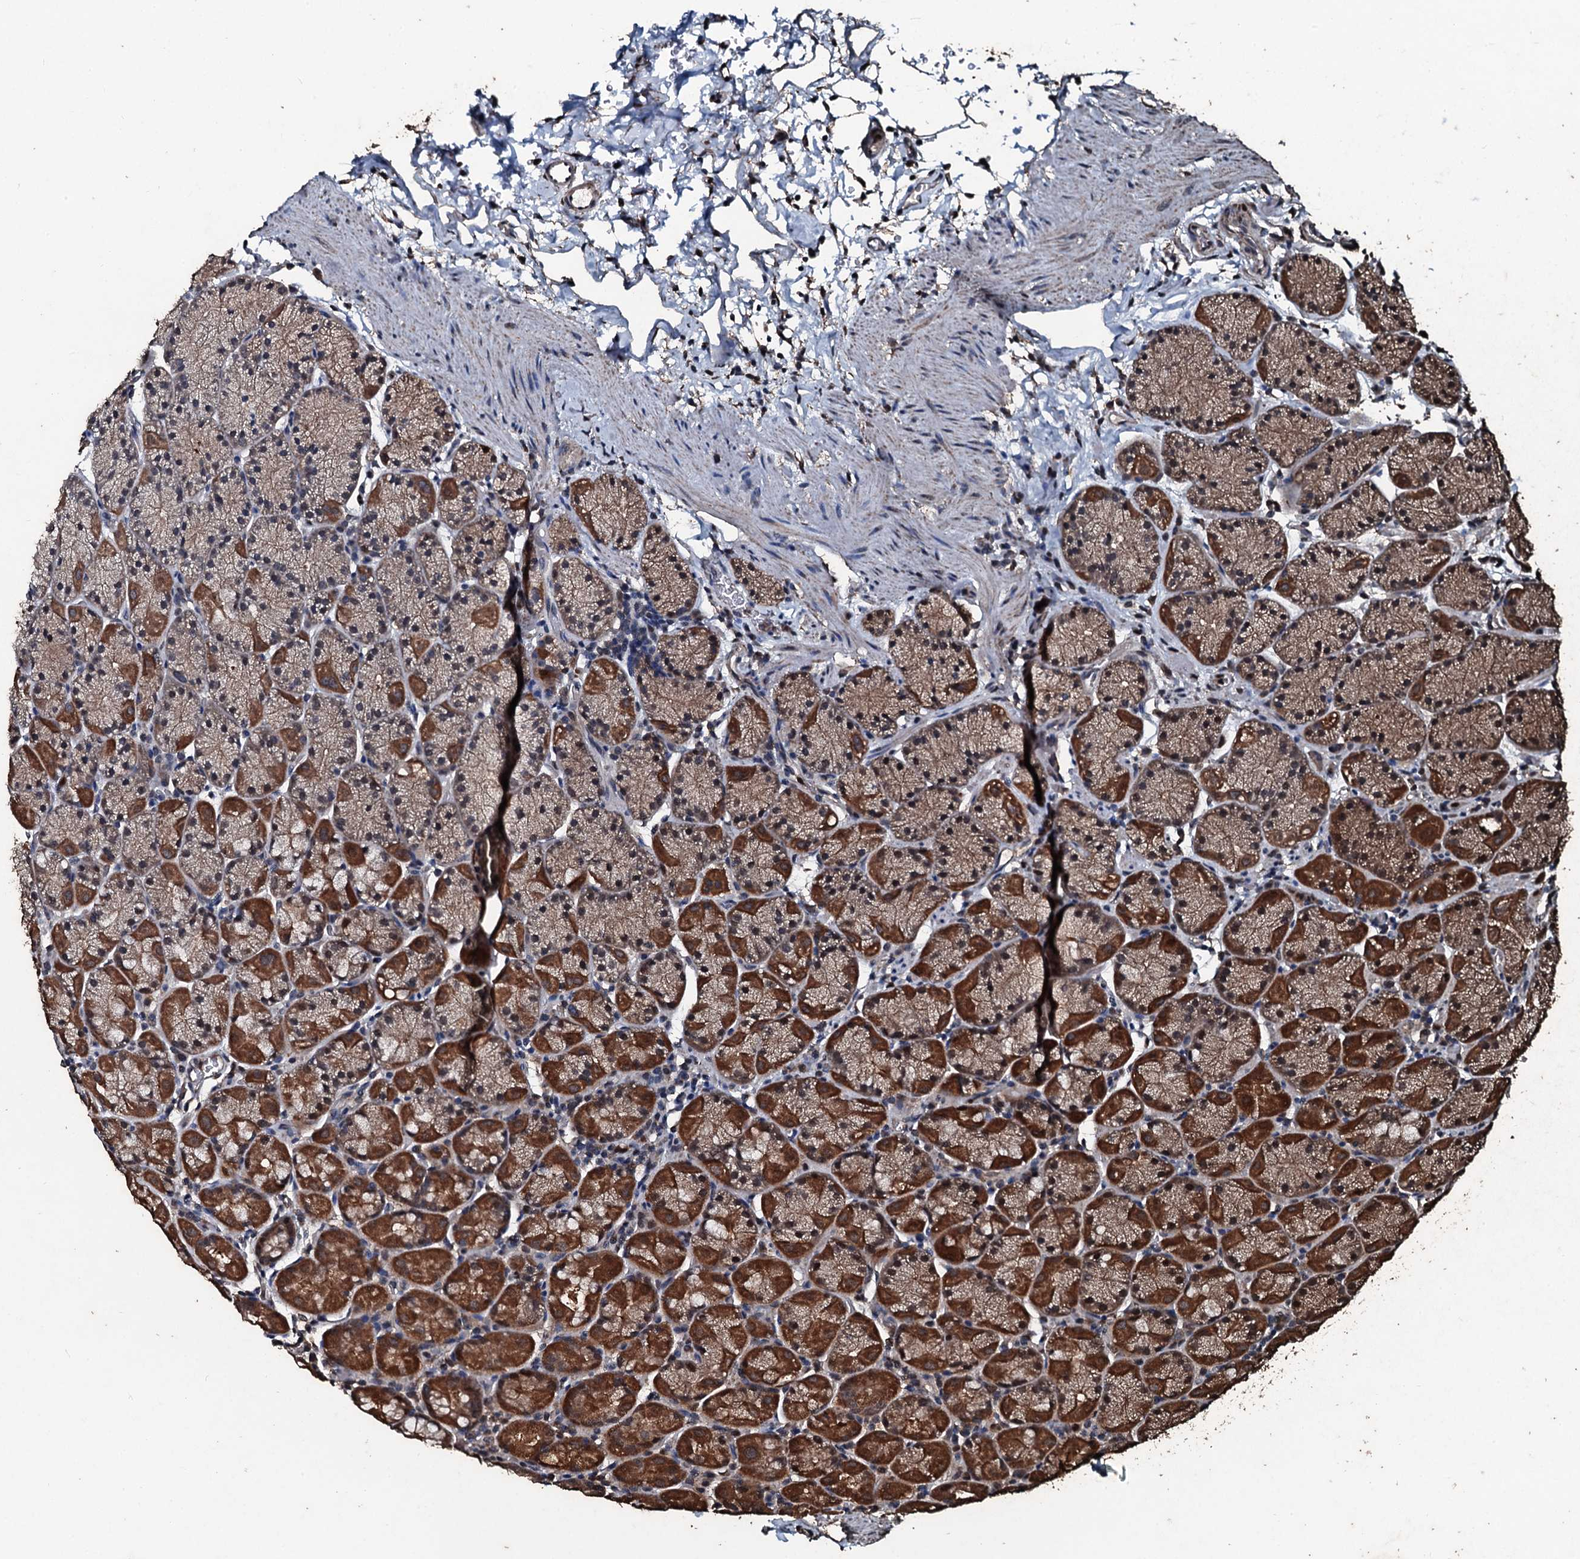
{"staining": {"intensity": "strong", "quantity": "25%-75%", "location": "cytoplasmic/membranous"}, "tissue": "stomach", "cell_type": "Glandular cells", "image_type": "normal", "snomed": [{"axis": "morphology", "description": "Normal tissue, NOS"}, {"axis": "topography", "description": "Stomach, upper"}, {"axis": "topography", "description": "Stomach, lower"}], "caption": "Protein expression analysis of benign stomach demonstrates strong cytoplasmic/membranous staining in approximately 25%-75% of glandular cells.", "gene": "FAAP24", "patient": {"sex": "male", "age": 80}}